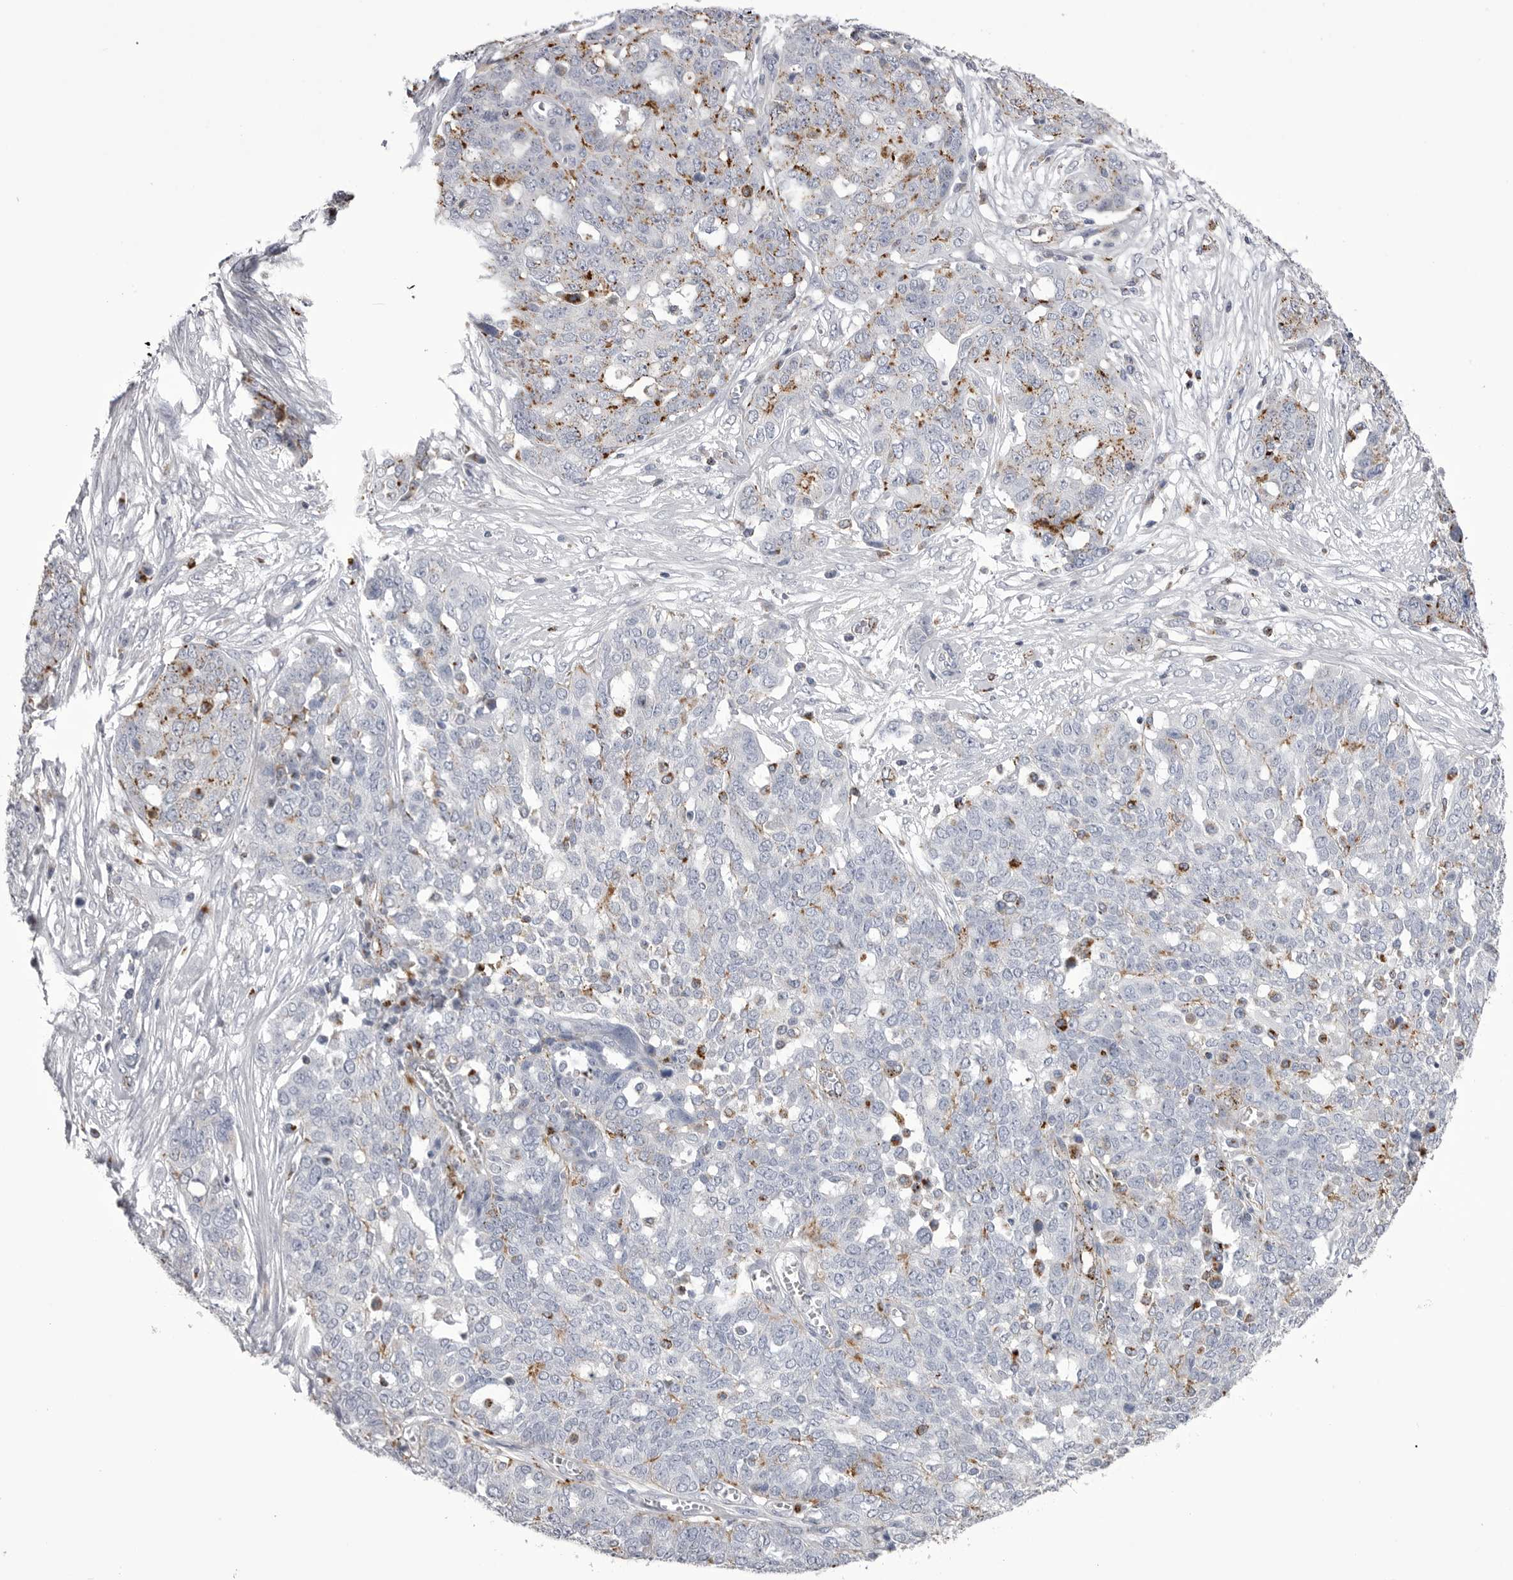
{"staining": {"intensity": "moderate", "quantity": "25%-75%", "location": "cytoplasmic/membranous"}, "tissue": "ovarian cancer", "cell_type": "Tumor cells", "image_type": "cancer", "snomed": [{"axis": "morphology", "description": "Cystadenocarcinoma, serous, NOS"}, {"axis": "topography", "description": "Soft tissue"}, {"axis": "topography", "description": "Ovary"}], "caption": "IHC histopathology image of human ovarian cancer stained for a protein (brown), which shows medium levels of moderate cytoplasmic/membranous positivity in about 25%-75% of tumor cells.", "gene": "PSPN", "patient": {"sex": "female", "age": 57}}